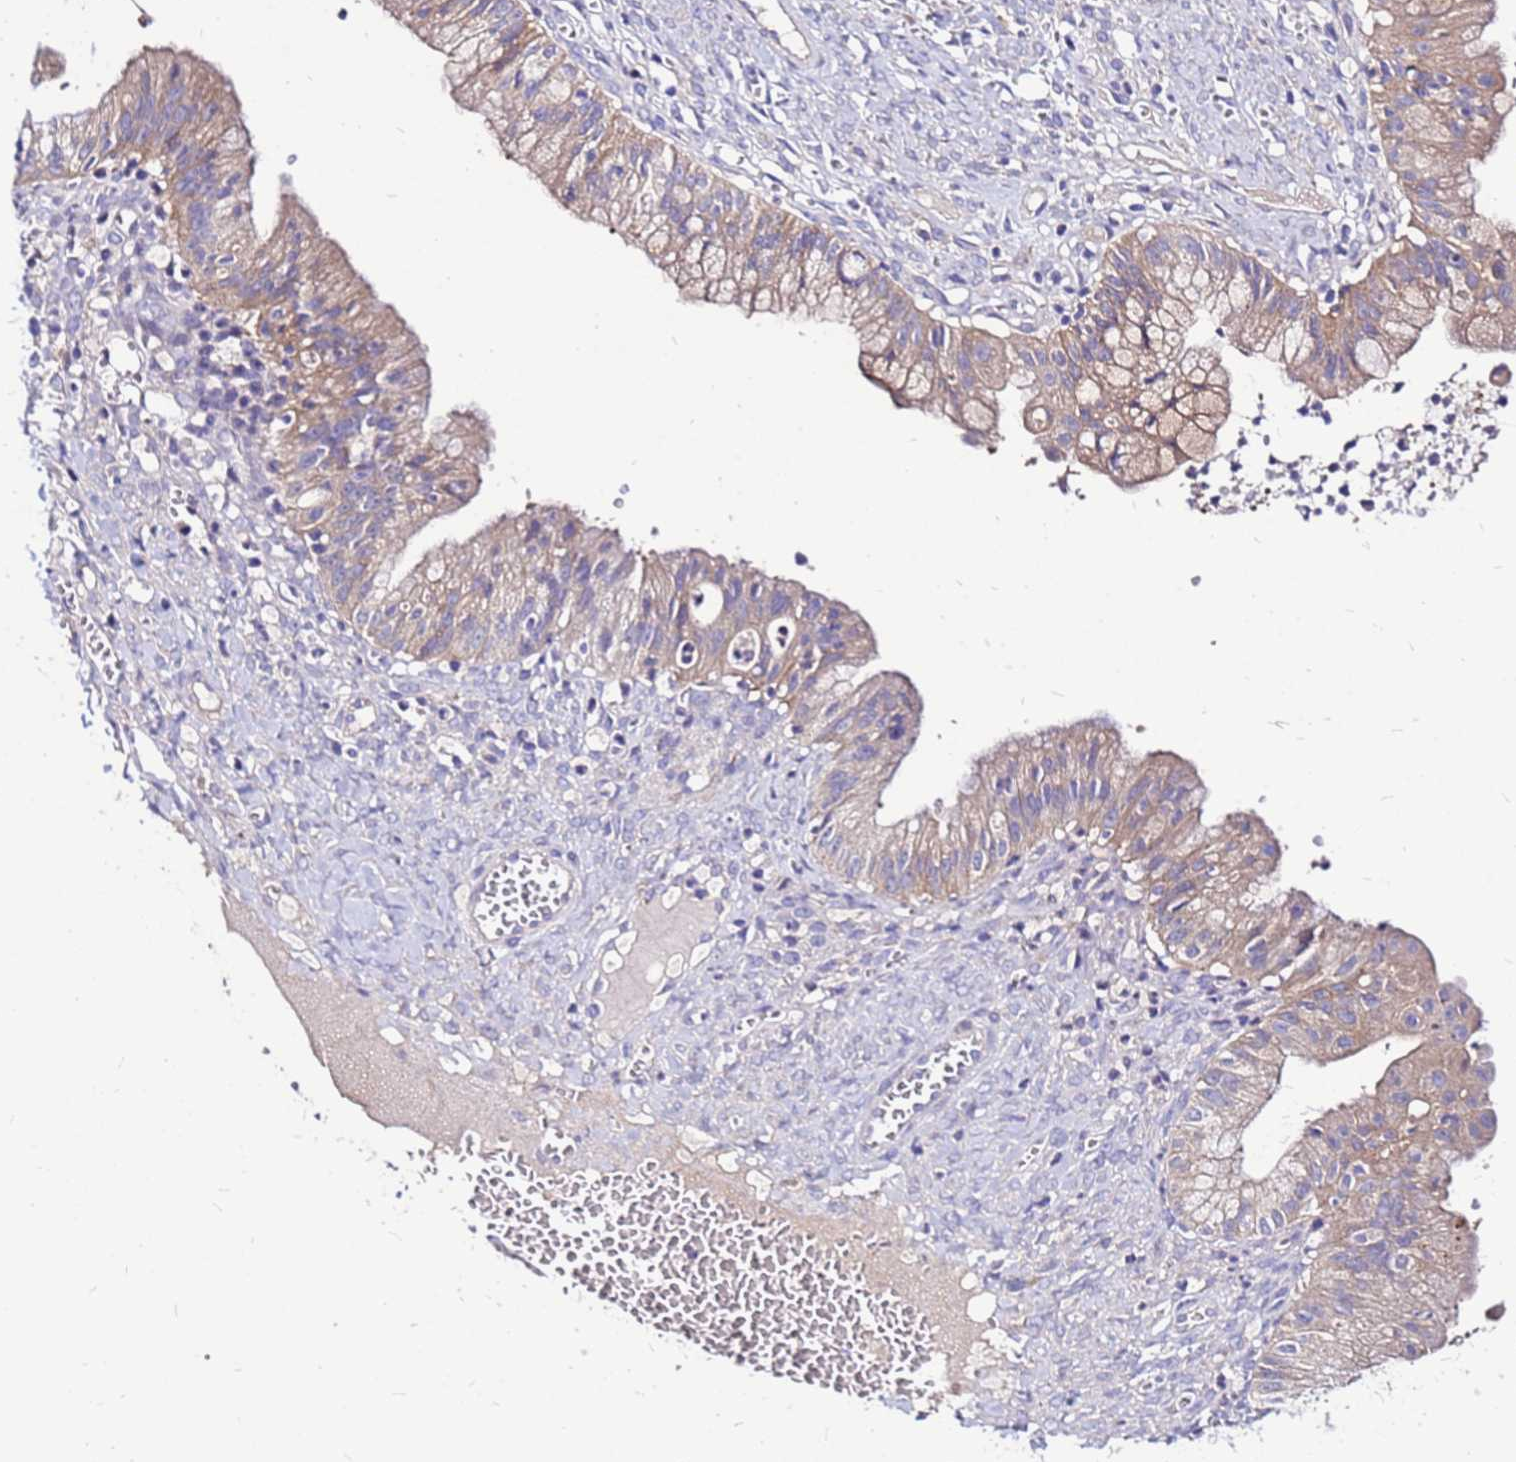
{"staining": {"intensity": "weak", "quantity": ">75%", "location": "cytoplasmic/membranous"}, "tissue": "ovarian cancer", "cell_type": "Tumor cells", "image_type": "cancer", "snomed": [{"axis": "morphology", "description": "Cystadenocarcinoma, mucinous, NOS"}, {"axis": "topography", "description": "Ovary"}], "caption": "Immunohistochemical staining of ovarian mucinous cystadenocarcinoma reveals low levels of weak cytoplasmic/membranous protein expression in approximately >75% of tumor cells. Using DAB (brown) and hematoxylin (blue) stains, captured at high magnification using brightfield microscopy.", "gene": "ARHGEF5", "patient": {"sex": "female", "age": 70}}